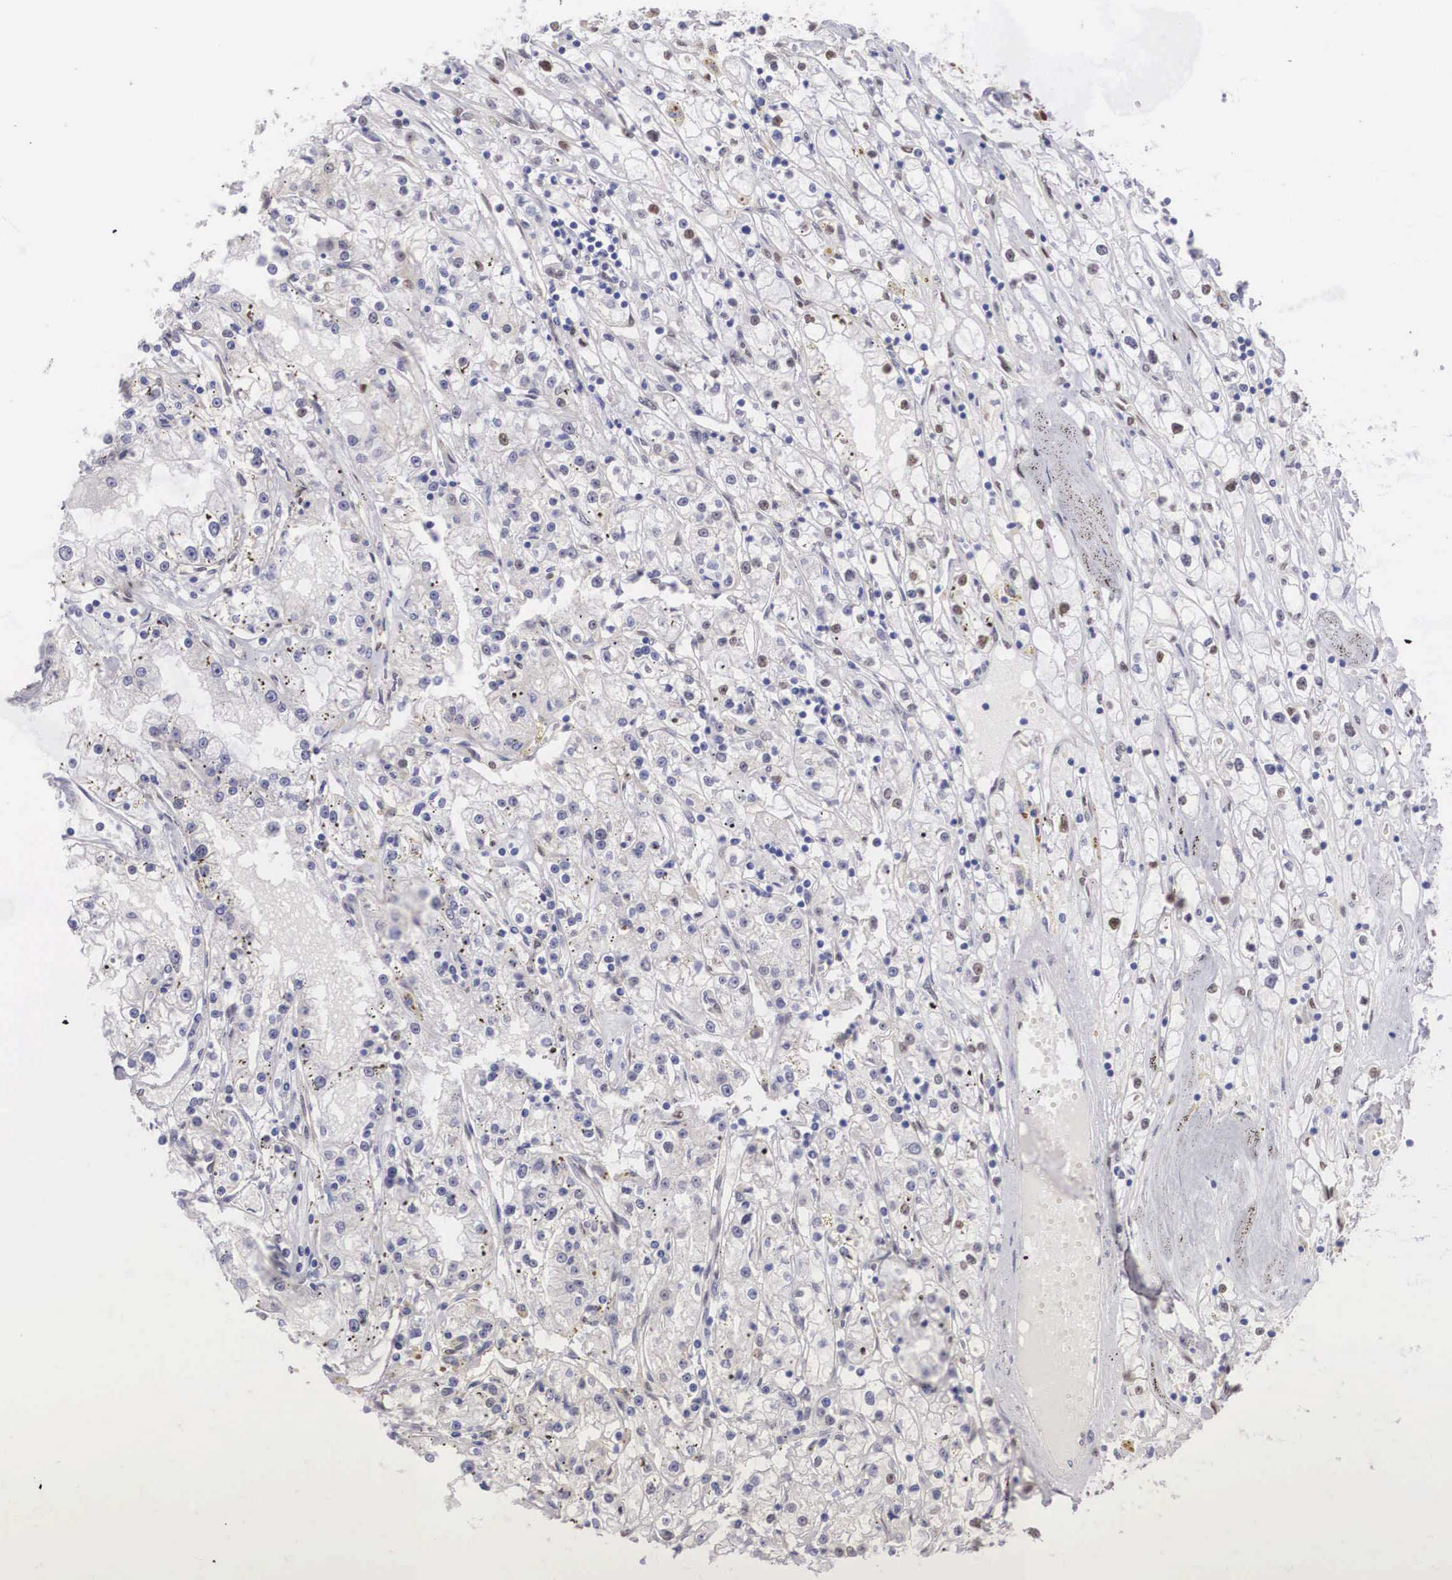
{"staining": {"intensity": "moderate", "quantity": "25%-75%", "location": "nuclear"}, "tissue": "renal cancer", "cell_type": "Tumor cells", "image_type": "cancer", "snomed": [{"axis": "morphology", "description": "Adenocarcinoma, NOS"}, {"axis": "topography", "description": "Kidney"}], "caption": "The photomicrograph displays immunohistochemical staining of renal adenocarcinoma. There is moderate nuclear expression is seen in about 25%-75% of tumor cells.", "gene": "HMGN5", "patient": {"sex": "male", "age": 56}}